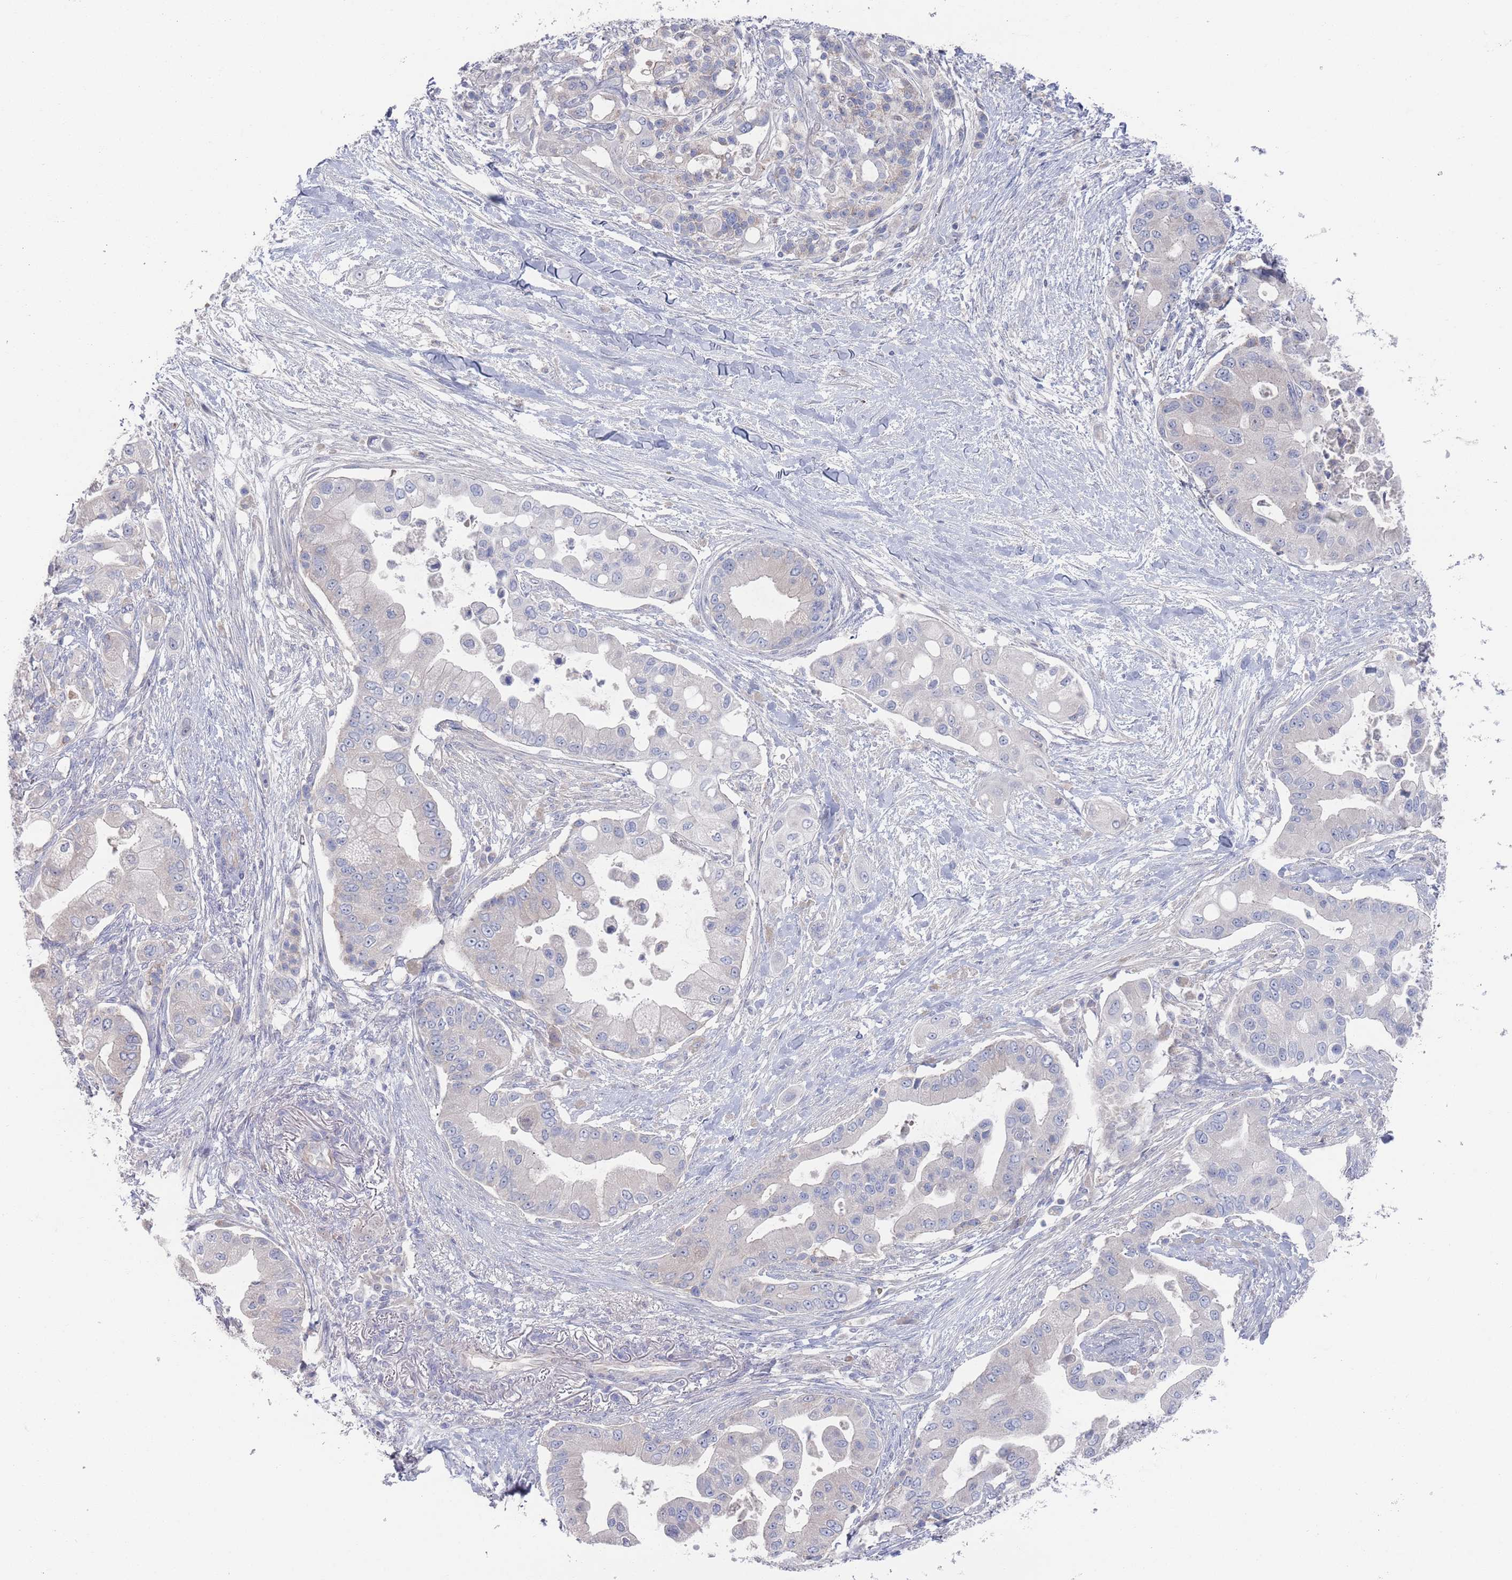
{"staining": {"intensity": "negative", "quantity": "none", "location": "none"}, "tissue": "pancreatic cancer", "cell_type": "Tumor cells", "image_type": "cancer", "snomed": [{"axis": "morphology", "description": "Adenocarcinoma, NOS"}, {"axis": "topography", "description": "Pancreas"}], "caption": "This is a histopathology image of immunohistochemistry staining of pancreatic adenocarcinoma, which shows no positivity in tumor cells.", "gene": "TMCO3", "patient": {"sex": "male", "age": 57}}